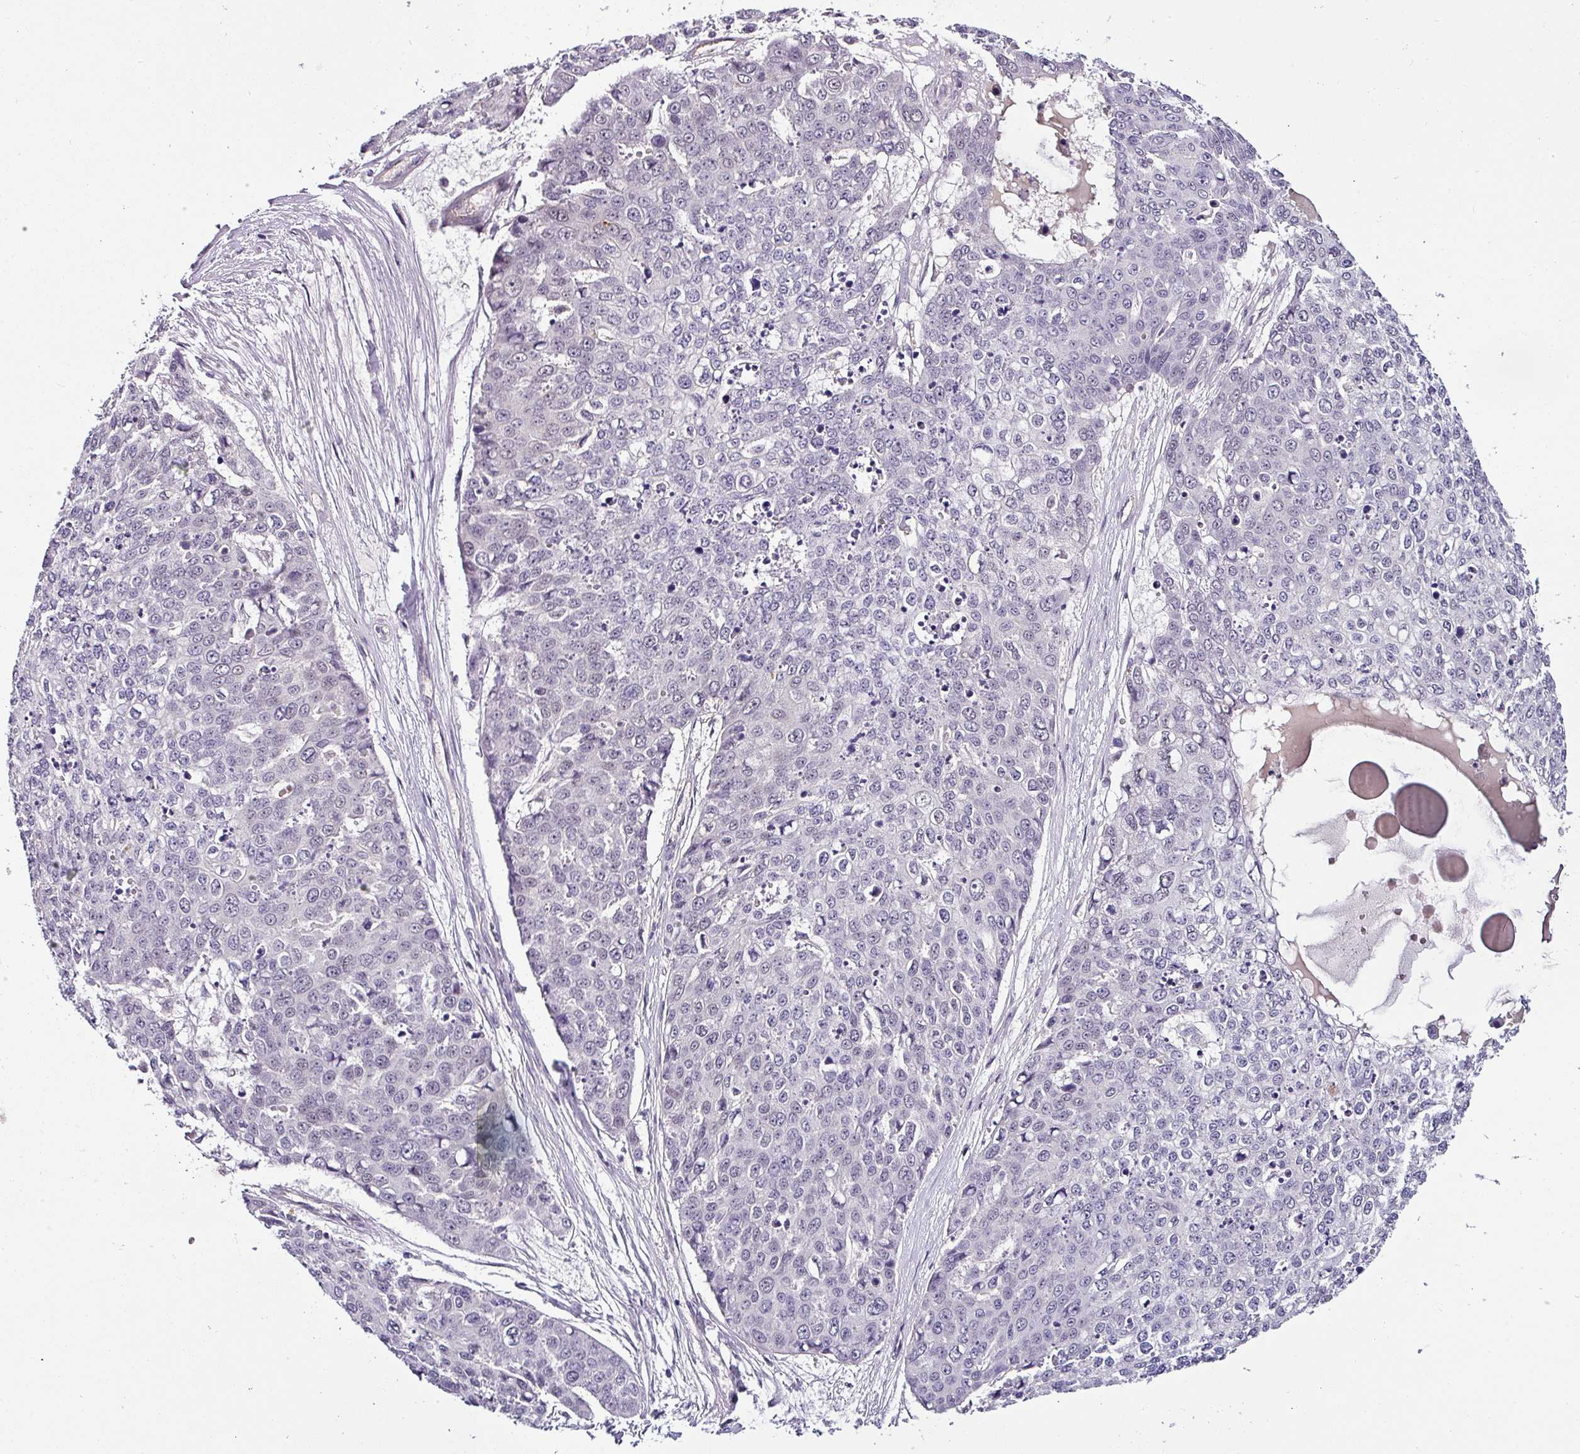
{"staining": {"intensity": "negative", "quantity": "none", "location": "none"}, "tissue": "skin cancer", "cell_type": "Tumor cells", "image_type": "cancer", "snomed": [{"axis": "morphology", "description": "Squamous cell carcinoma, NOS"}, {"axis": "topography", "description": "Skin"}], "caption": "This is a micrograph of immunohistochemistry (IHC) staining of skin squamous cell carcinoma, which shows no staining in tumor cells. (DAB (3,3'-diaminobenzidine) IHC, high magnification).", "gene": "NAPSA", "patient": {"sex": "female", "age": 44}}